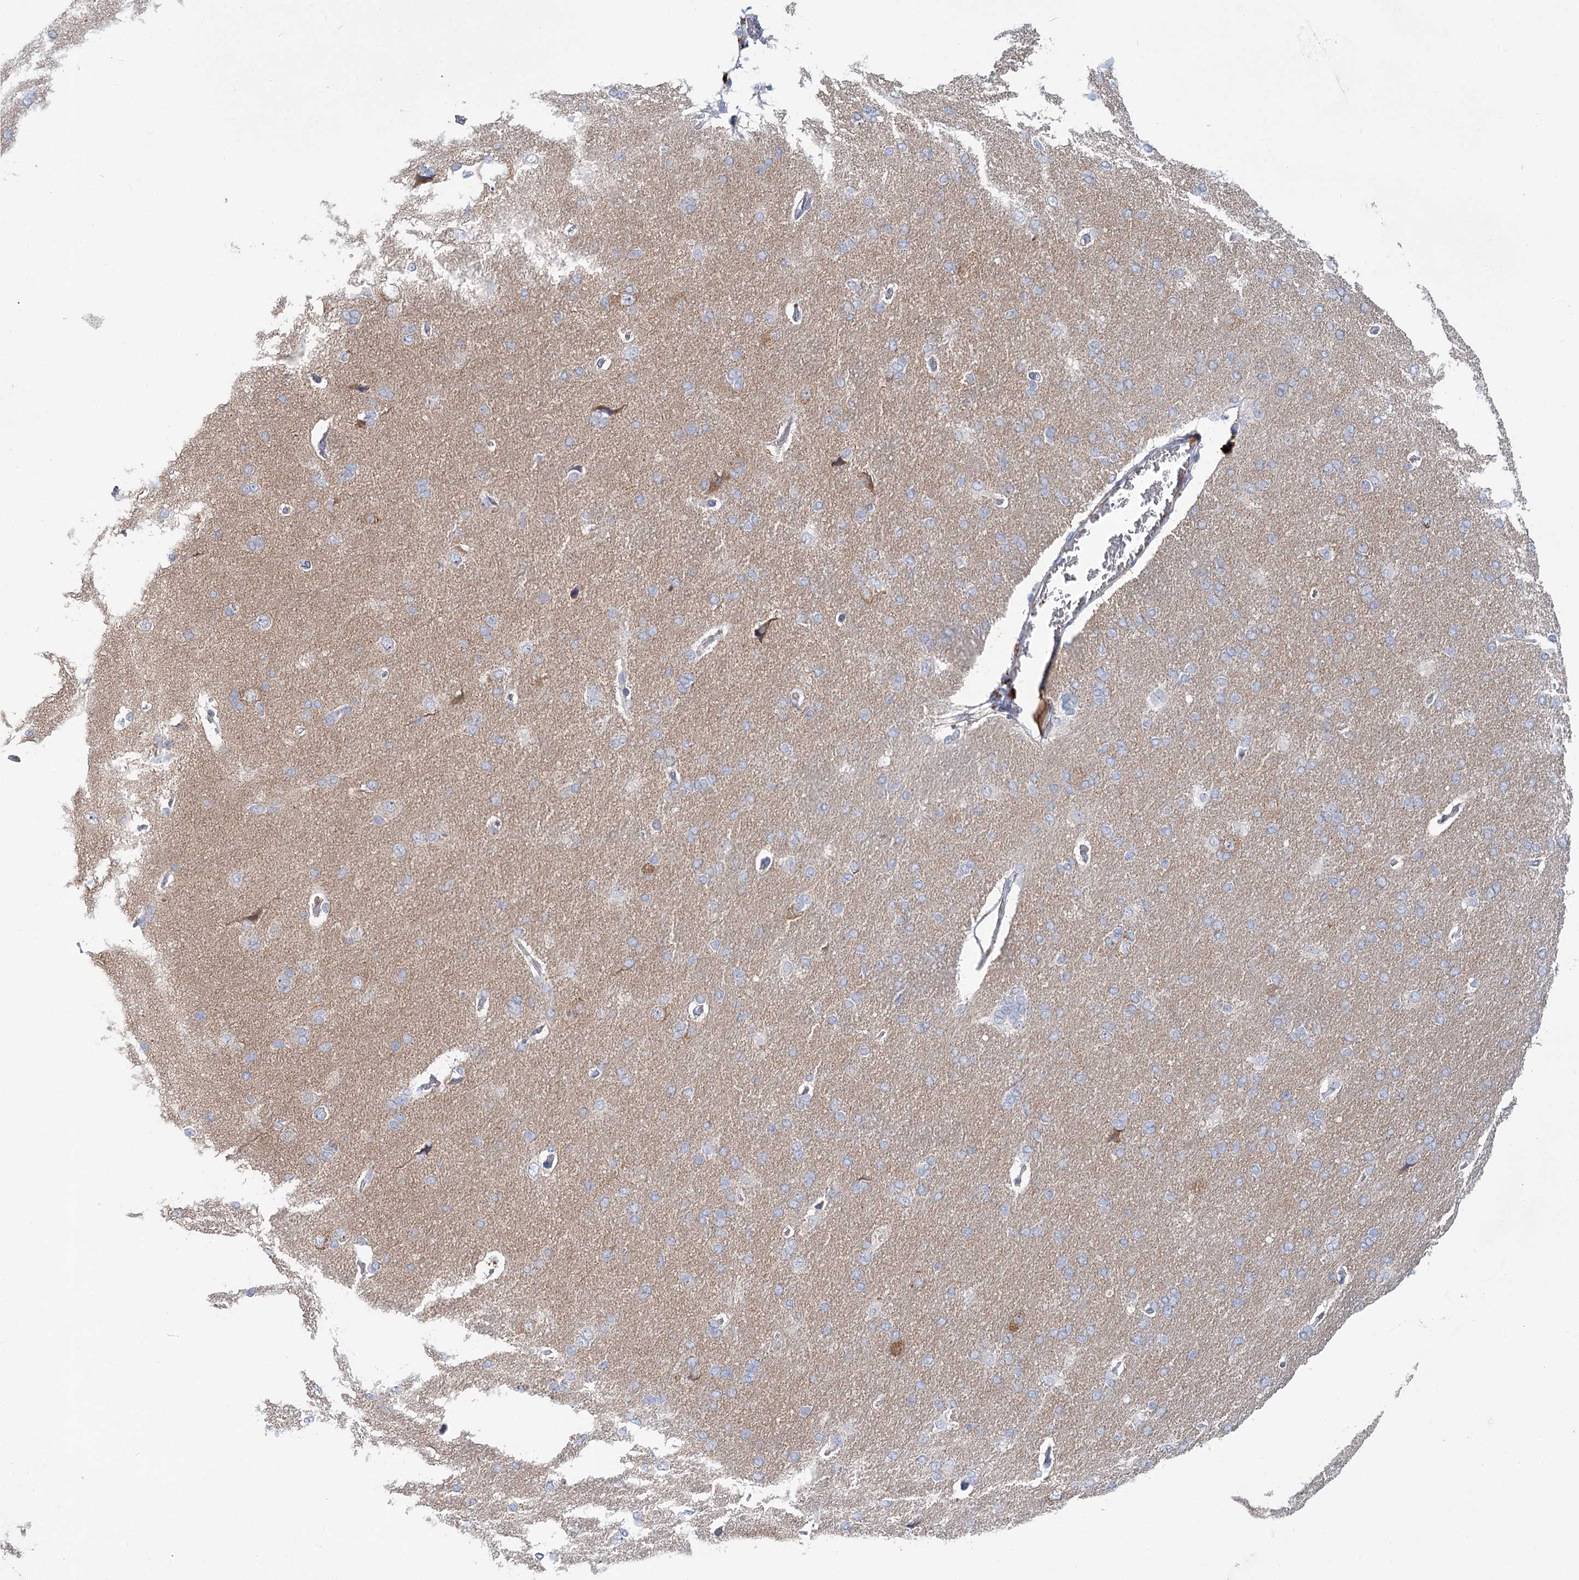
{"staining": {"intensity": "negative", "quantity": "none", "location": "none"}, "tissue": "cerebral cortex", "cell_type": "Endothelial cells", "image_type": "normal", "snomed": [{"axis": "morphology", "description": "Normal tissue, NOS"}, {"axis": "topography", "description": "Cerebral cortex"}], "caption": "Cerebral cortex stained for a protein using immunohistochemistry displays no expression endothelial cells.", "gene": "ARHGAP44", "patient": {"sex": "male", "age": 62}}